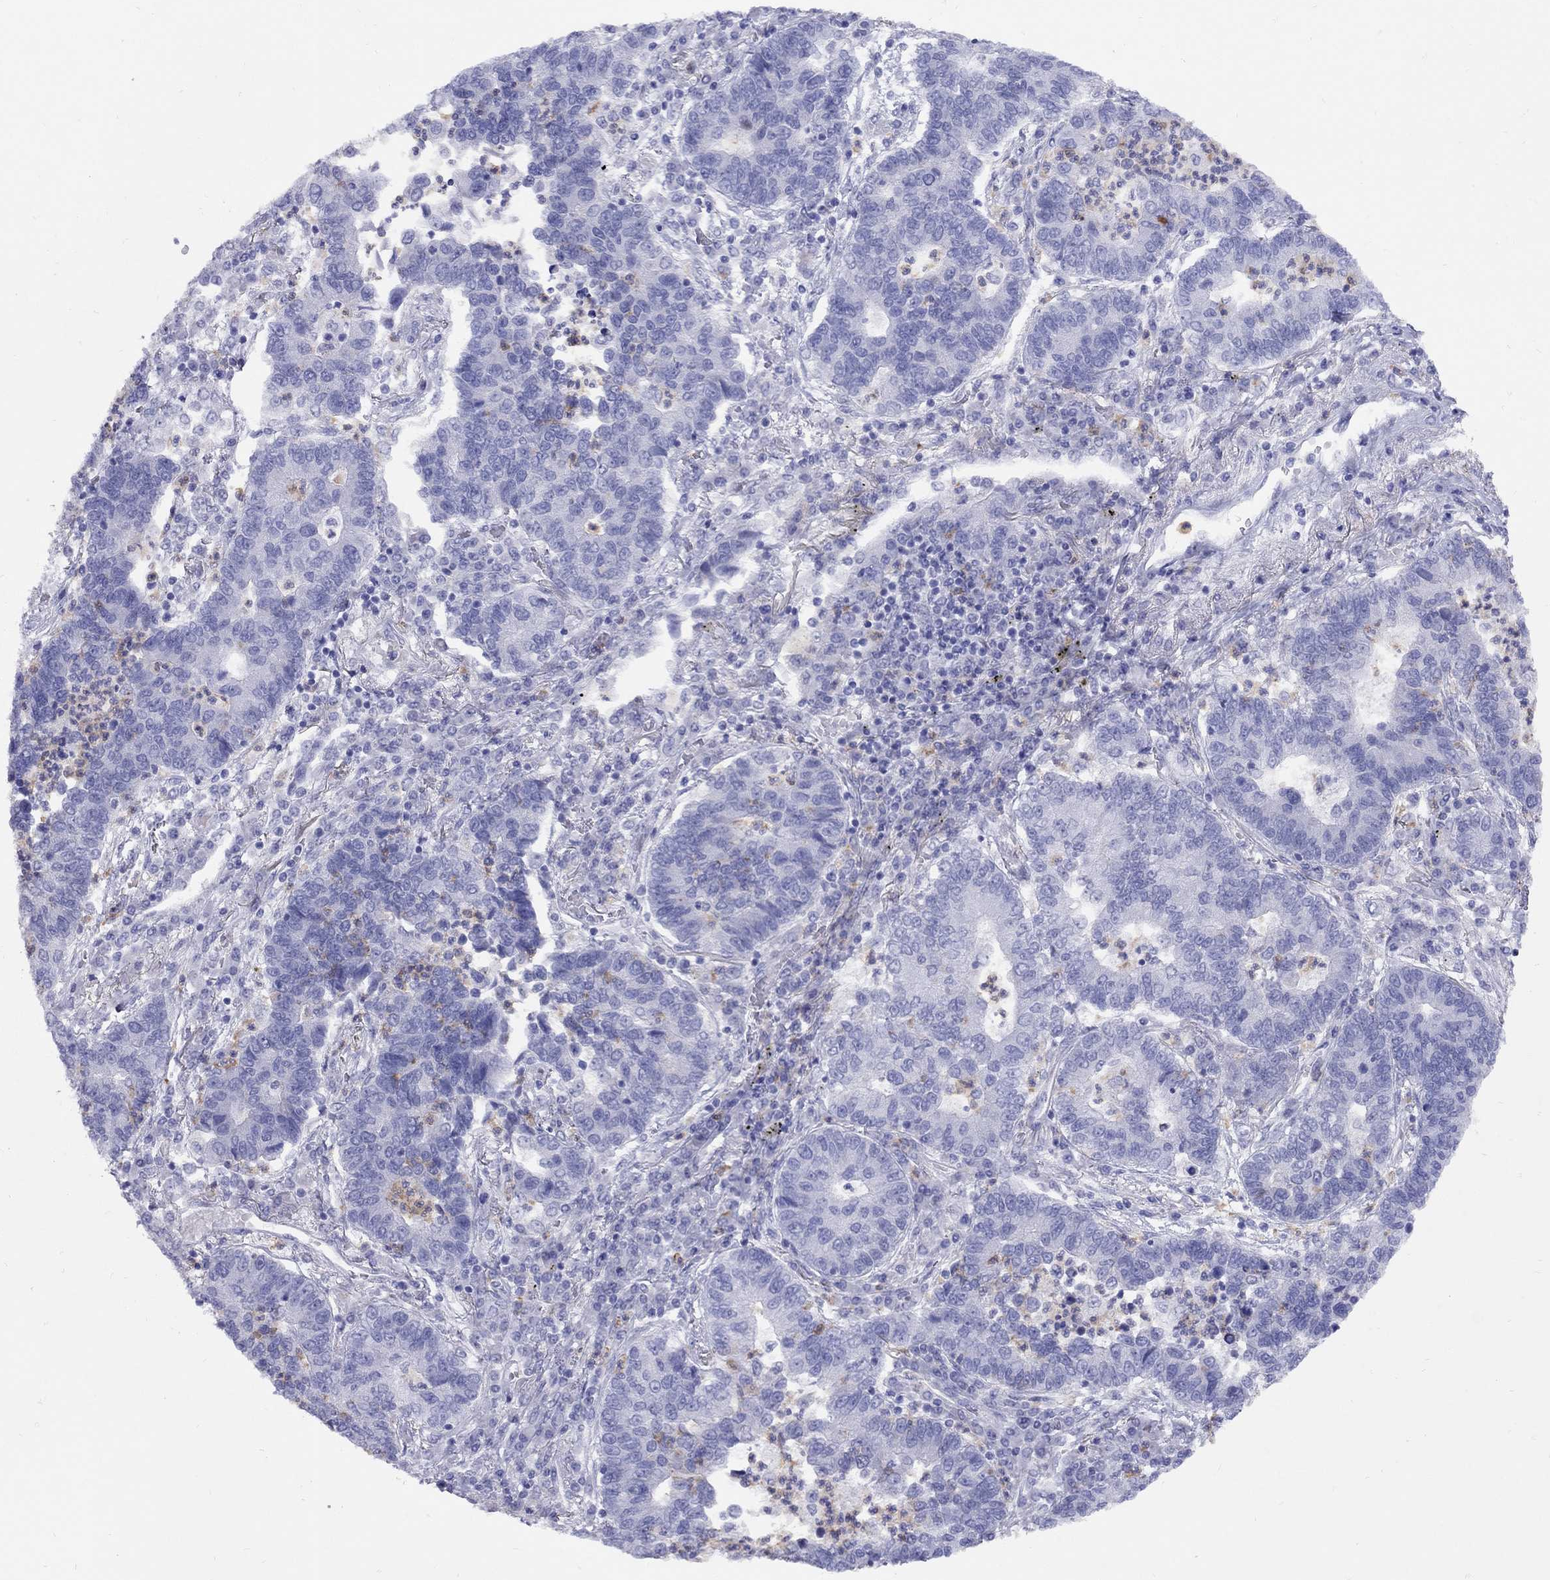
{"staining": {"intensity": "negative", "quantity": "none", "location": "none"}, "tissue": "lung cancer", "cell_type": "Tumor cells", "image_type": "cancer", "snomed": [{"axis": "morphology", "description": "Adenocarcinoma, NOS"}, {"axis": "topography", "description": "Lung"}], "caption": "The image demonstrates no staining of tumor cells in lung cancer. Nuclei are stained in blue.", "gene": "SPINT4", "patient": {"sex": "female", "age": 57}}